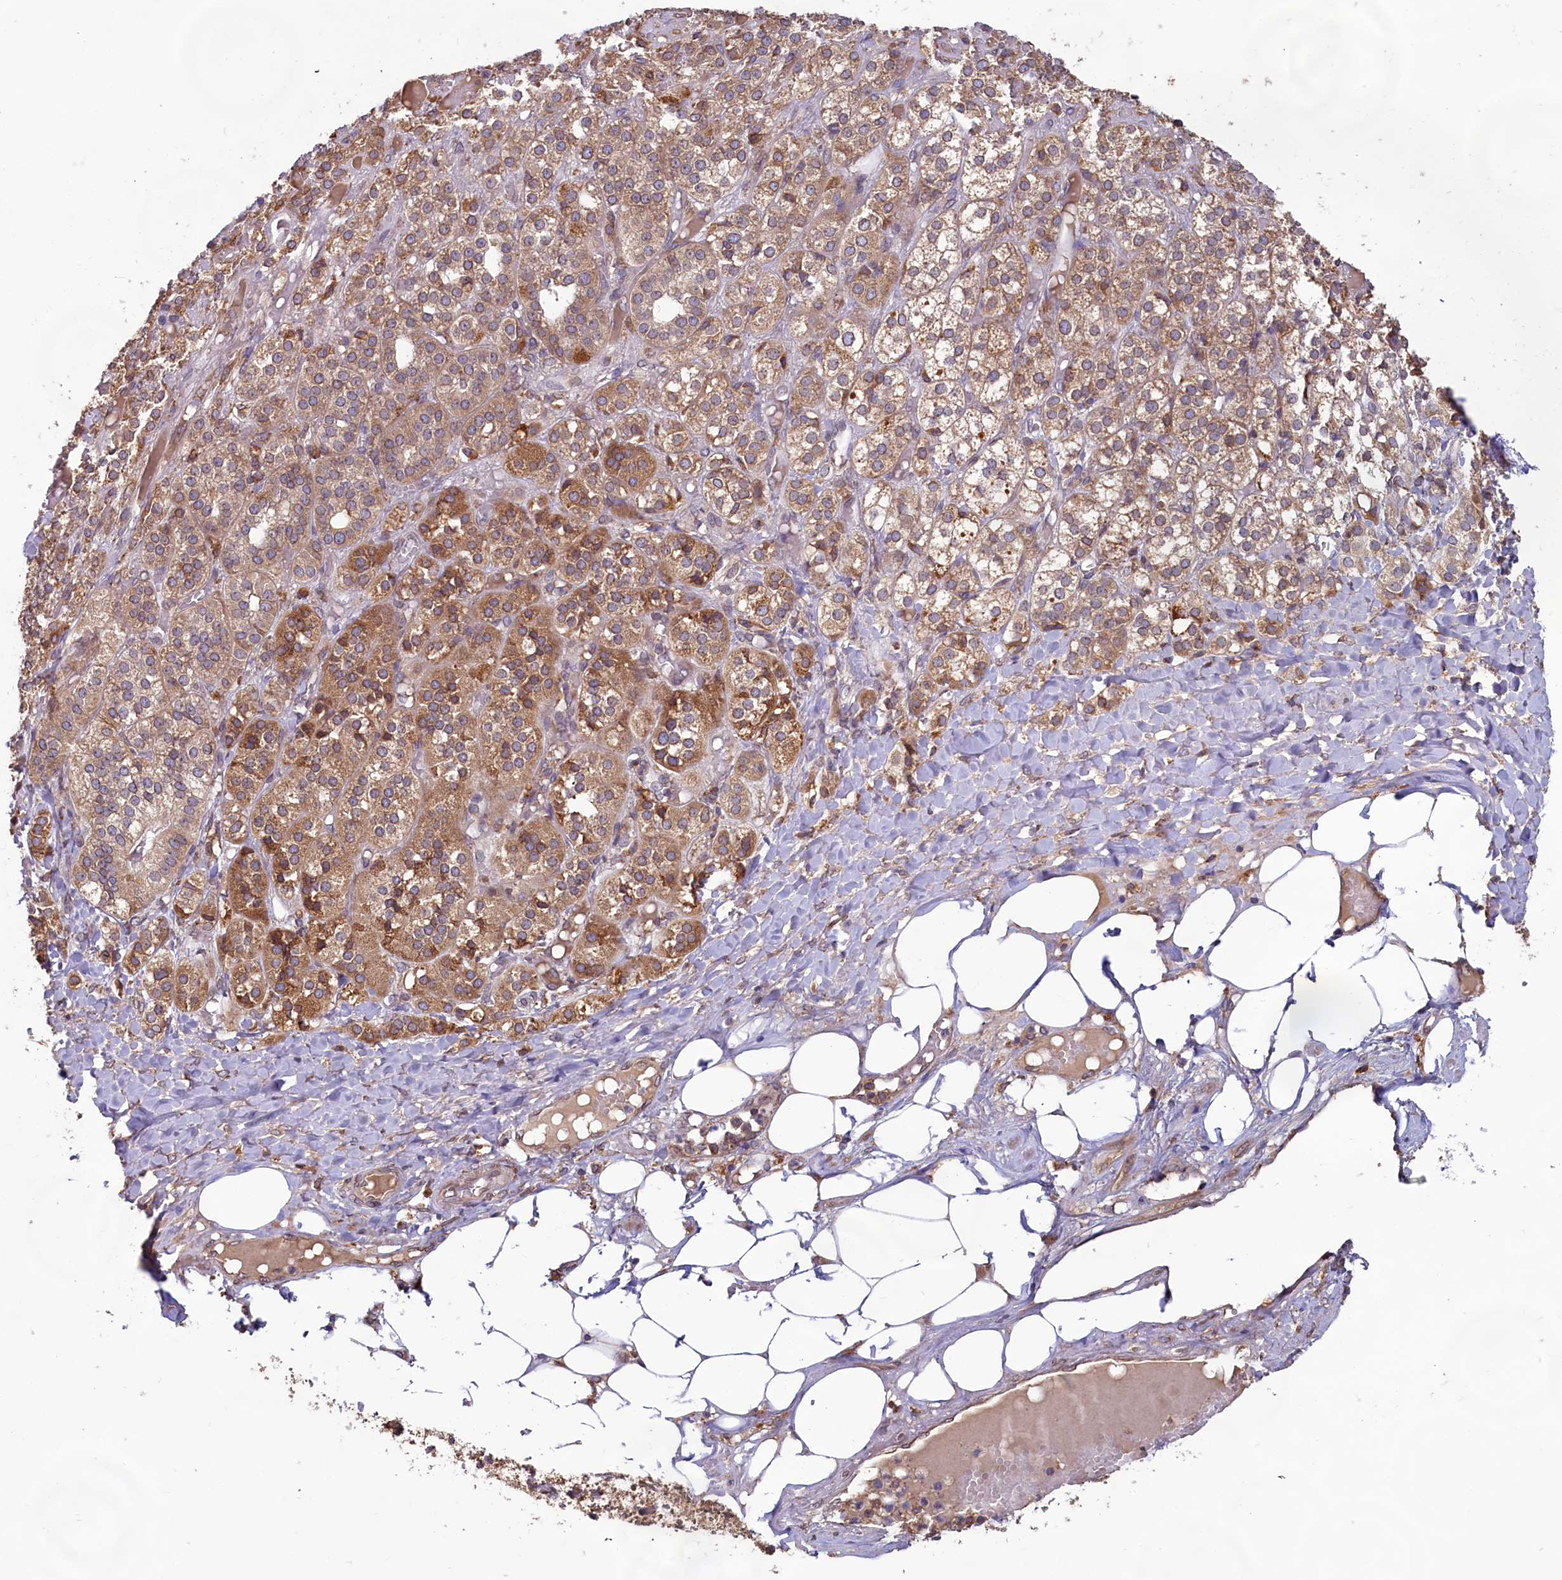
{"staining": {"intensity": "moderate", "quantity": ">75%", "location": "cytoplasmic/membranous"}, "tissue": "adrenal gland", "cell_type": "Glandular cells", "image_type": "normal", "snomed": [{"axis": "morphology", "description": "Normal tissue, NOS"}, {"axis": "topography", "description": "Adrenal gland"}], "caption": "Benign adrenal gland exhibits moderate cytoplasmic/membranous positivity in approximately >75% of glandular cells.", "gene": "TBC1D19", "patient": {"sex": "female", "age": 61}}